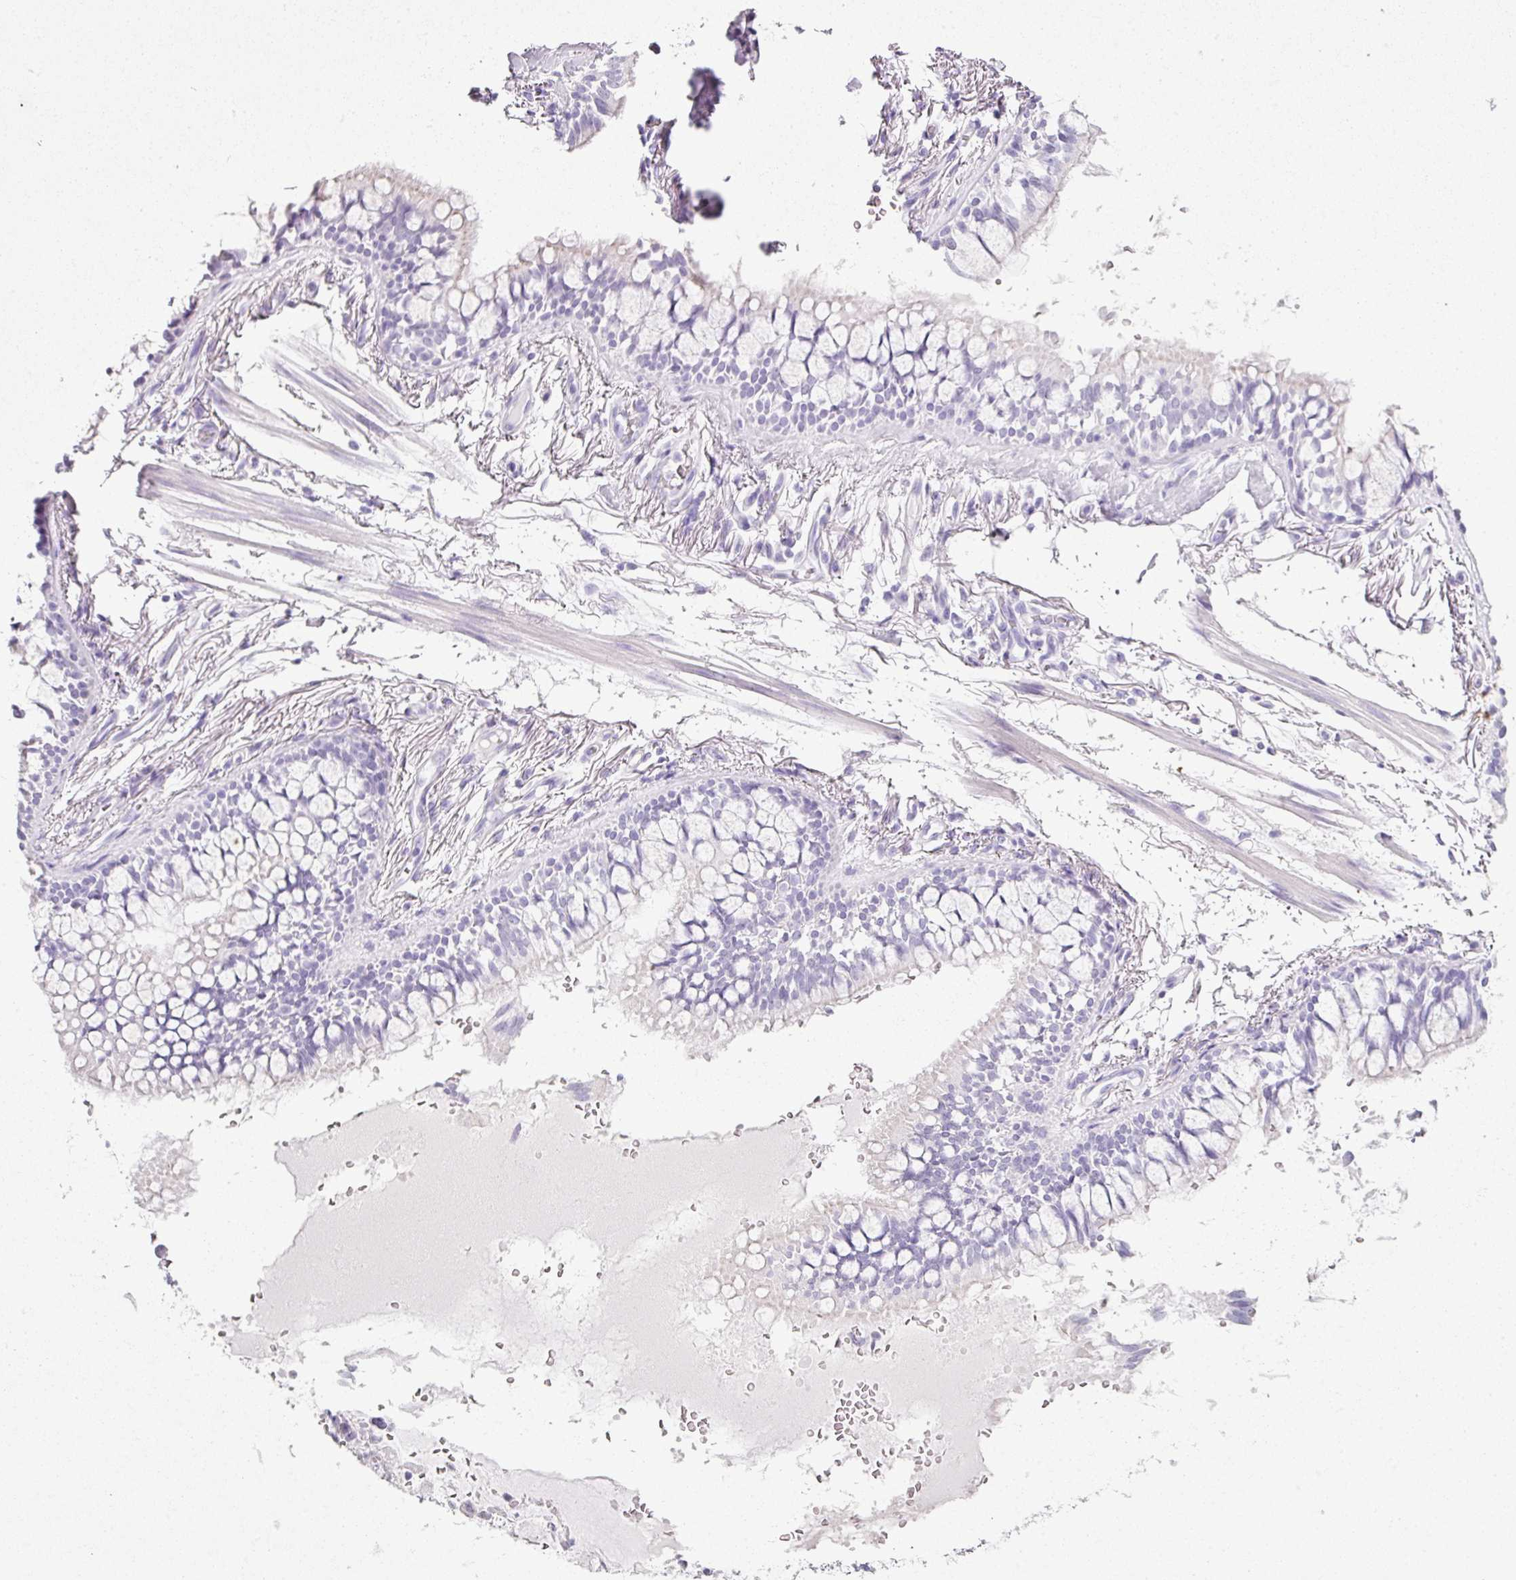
{"staining": {"intensity": "negative", "quantity": "none", "location": "none"}, "tissue": "soft tissue", "cell_type": "Chondrocytes", "image_type": "normal", "snomed": [{"axis": "morphology", "description": "Normal tissue, NOS"}, {"axis": "topography", "description": "Bronchus"}], "caption": "Immunohistochemistry (IHC) histopathology image of normal soft tissue stained for a protein (brown), which demonstrates no positivity in chondrocytes.", "gene": "SCT", "patient": {"sex": "male", "age": 70}}